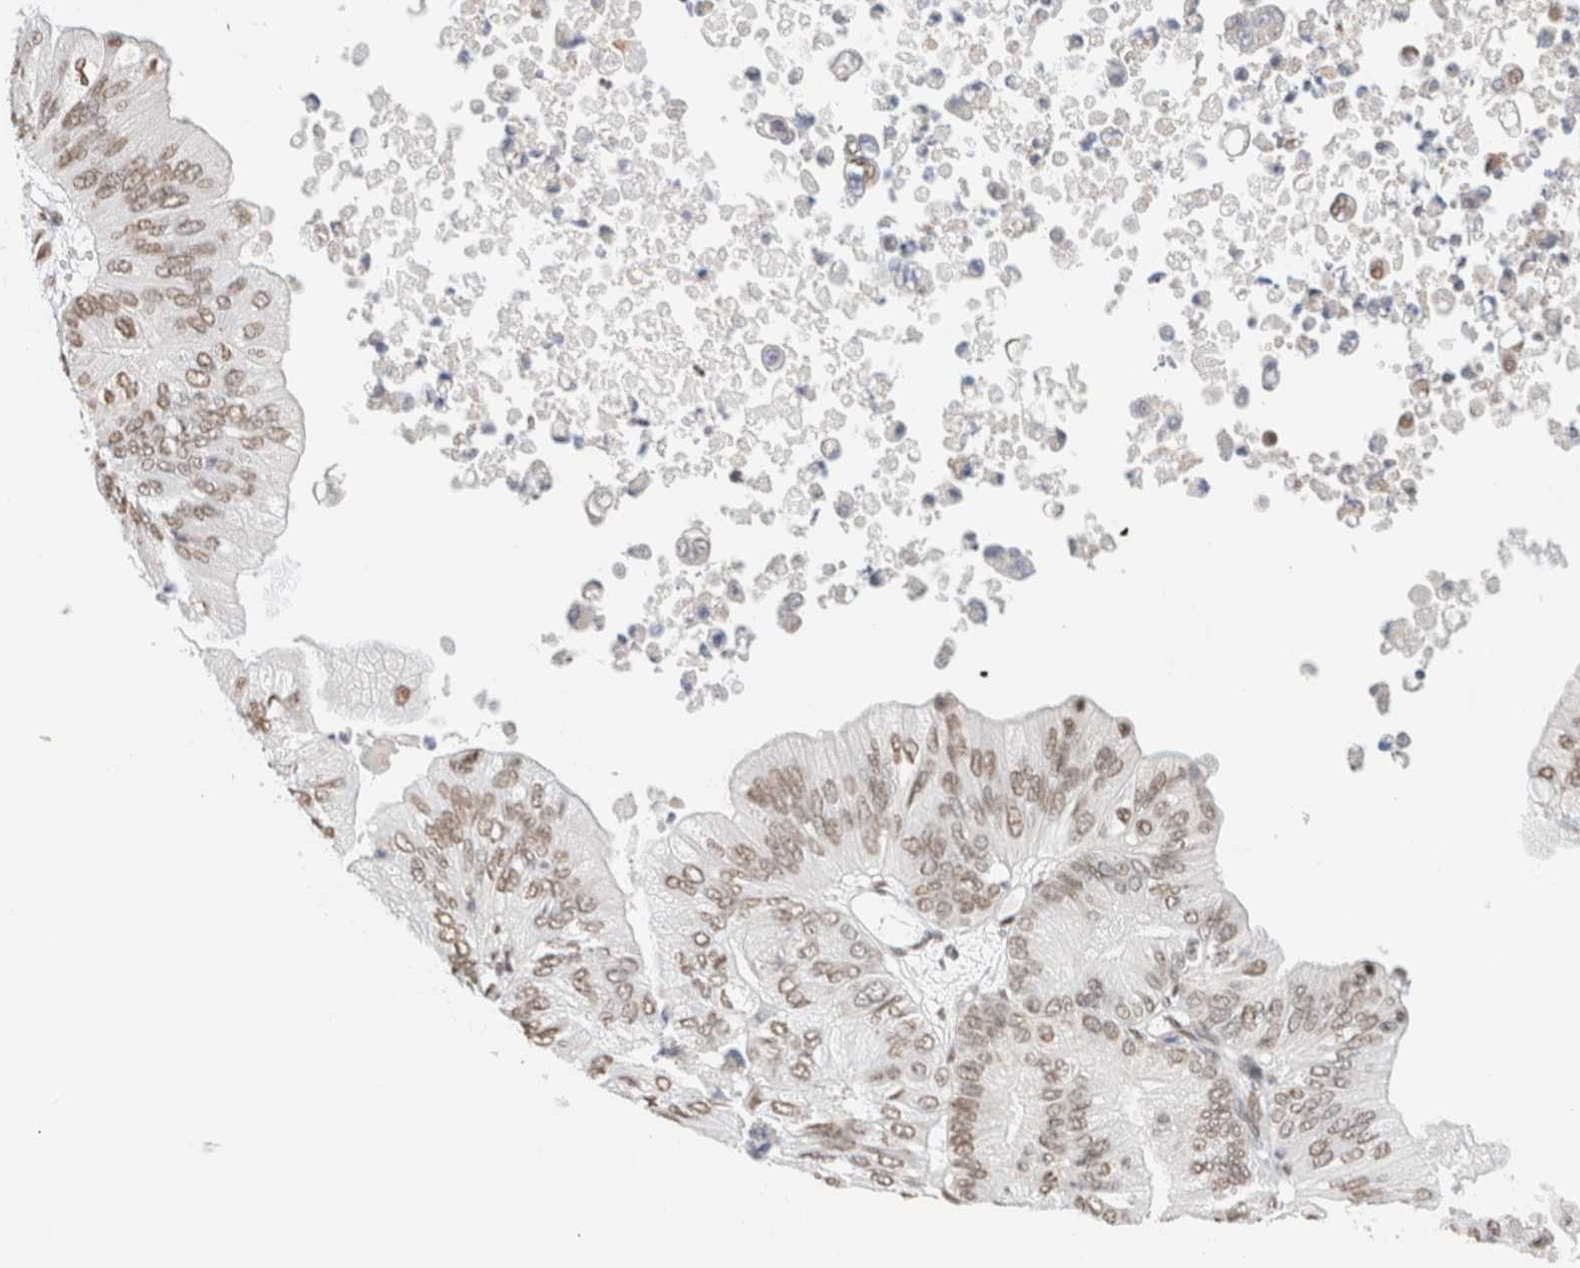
{"staining": {"intensity": "moderate", "quantity": "25%-75%", "location": "nuclear"}, "tissue": "ovarian cancer", "cell_type": "Tumor cells", "image_type": "cancer", "snomed": [{"axis": "morphology", "description": "Cystadenocarcinoma, mucinous, NOS"}, {"axis": "topography", "description": "Ovary"}], "caption": "Protein analysis of ovarian mucinous cystadenocarcinoma tissue exhibits moderate nuclear staining in about 25%-75% of tumor cells.", "gene": "SUPT3H", "patient": {"sex": "female", "age": 61}}